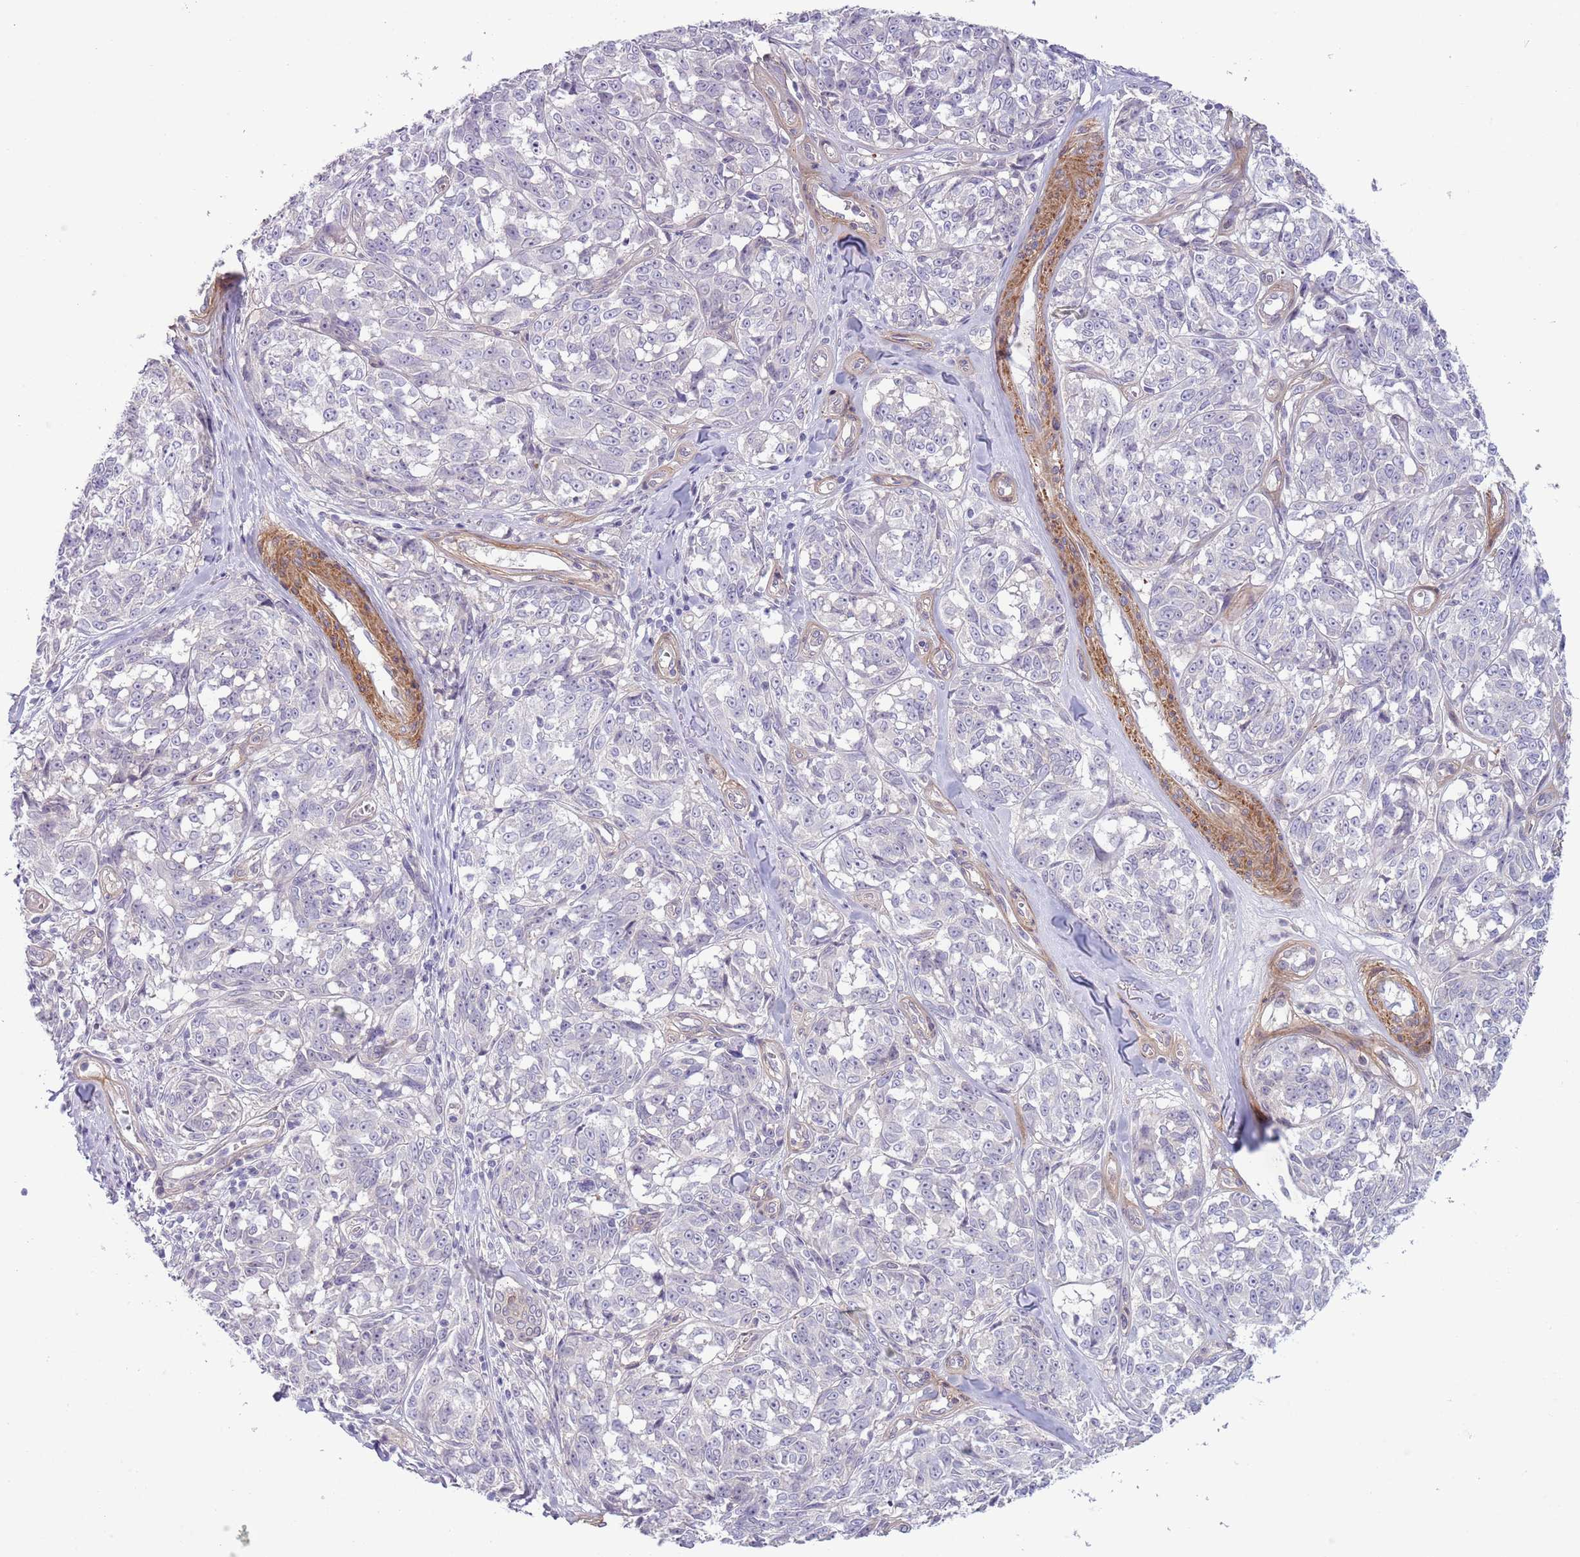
{"staining": {"intensity": "negative", "quantity": "none", "location": "none"}, "tissue": "melanoma", "cell_type": "Tumor cells", "image_type": "cancer", "snomed": [{"axis": "morphology", "description": "Normal tissue, NOS"}, {"axis": "morphology", "description": "Malignant melanoma, NOS"}, {"axis": "topography", "description": "Skin"}], "caption": "IHC image of neoplastic tissue: human malignant melanoma stained with DAB (3,3'-diaminobenzidine) reveals no significant protein expression in tumor cells.", "gene": "TINAGL1", "patient": {"sex": "female", "age": 64}}